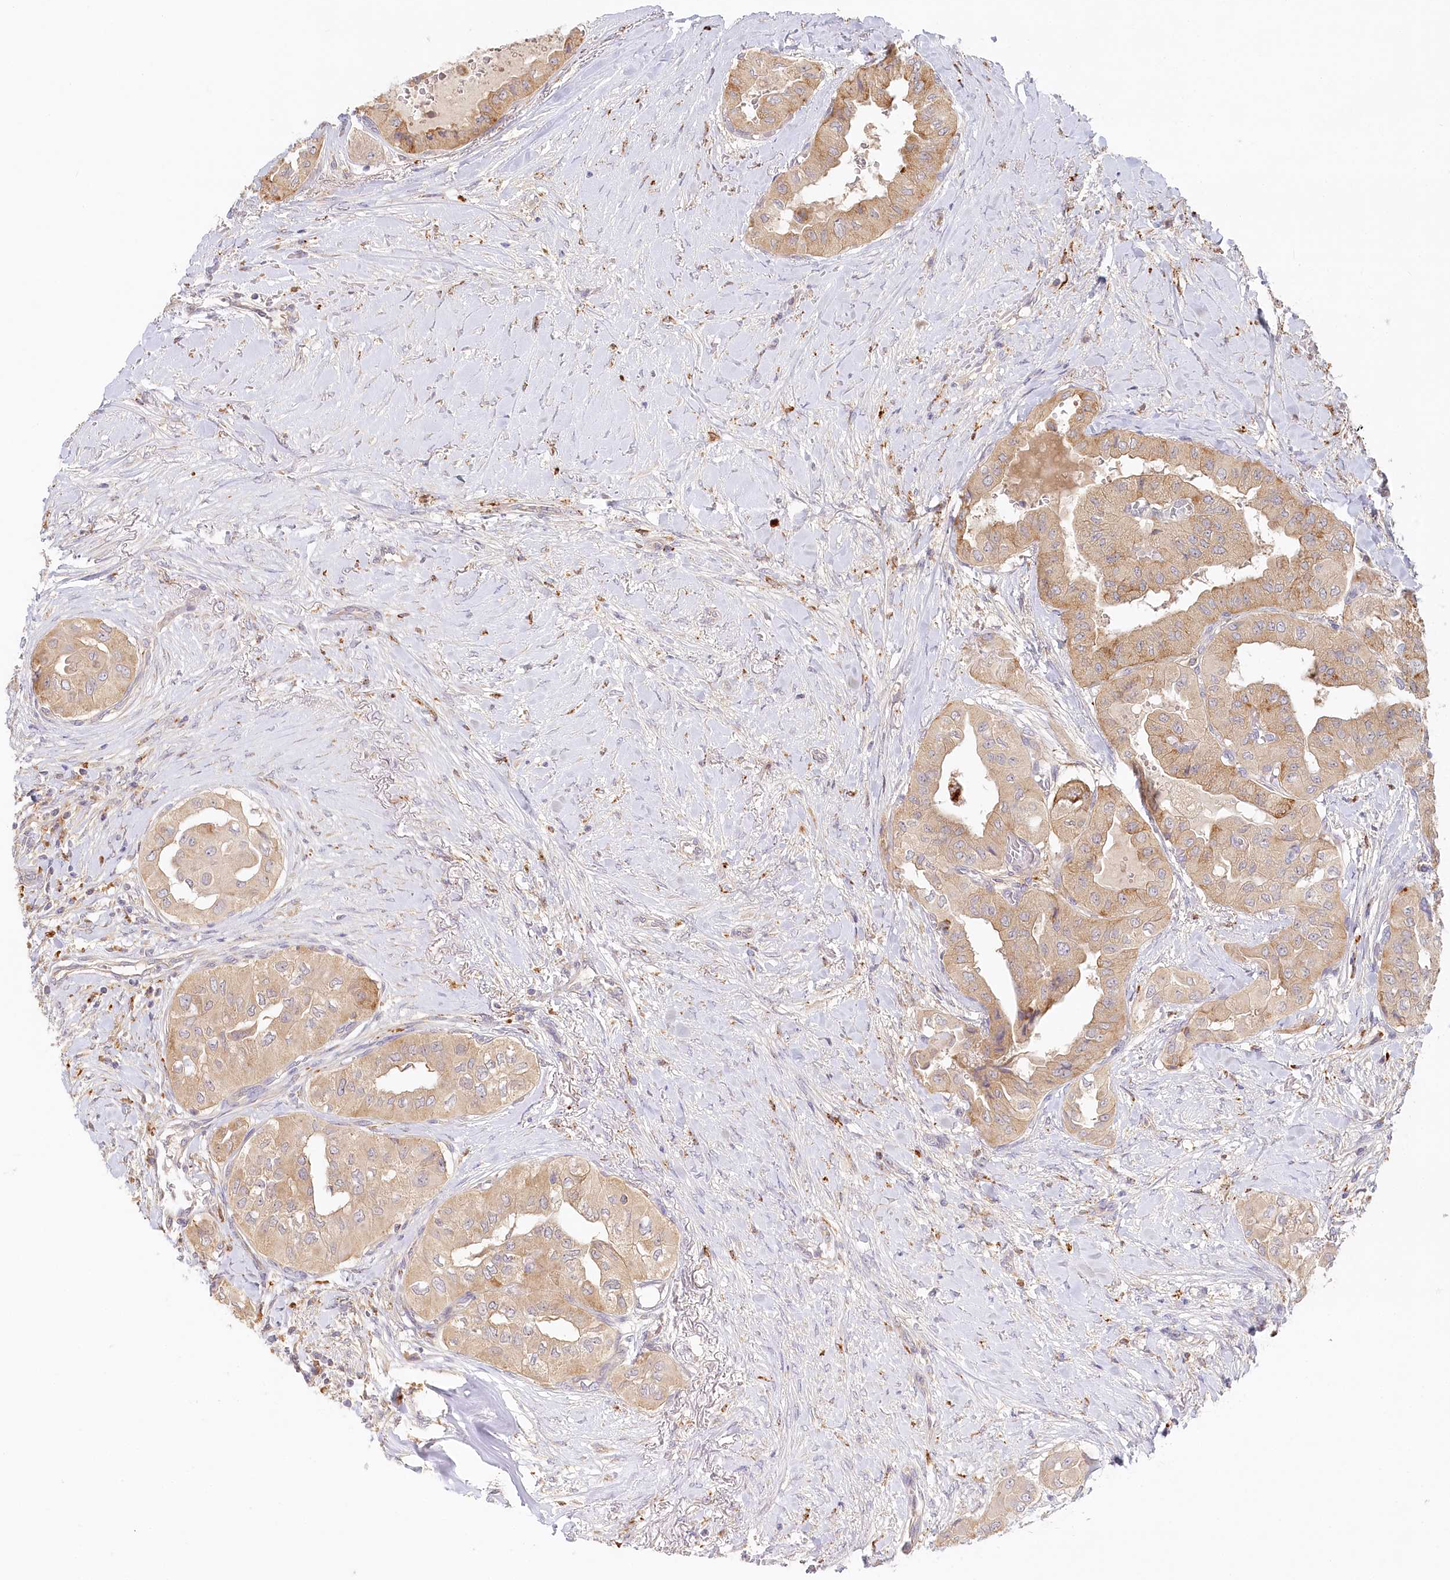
{"staining": {"intensity": "moderate", "quantity": "<25%", "location": "cytoplasmic/membranous"}, "tissue": "thyroid cancer", "cell_type": "Tumor cells", "image_type": "cancer", "snomed": [{"axis": "morphology", "description": "Papillary adenocarcinoma, NOS"}, {"axis": "topography", "description": "Thyroid gland"}], "caption": "Thyroid cancer tissue demonstrates moderate cytoplasmic/membranous expression in approximately <25% of tumor cells", "gene": "VSIG1", "patient": {"sex": "female", "age": 59}}